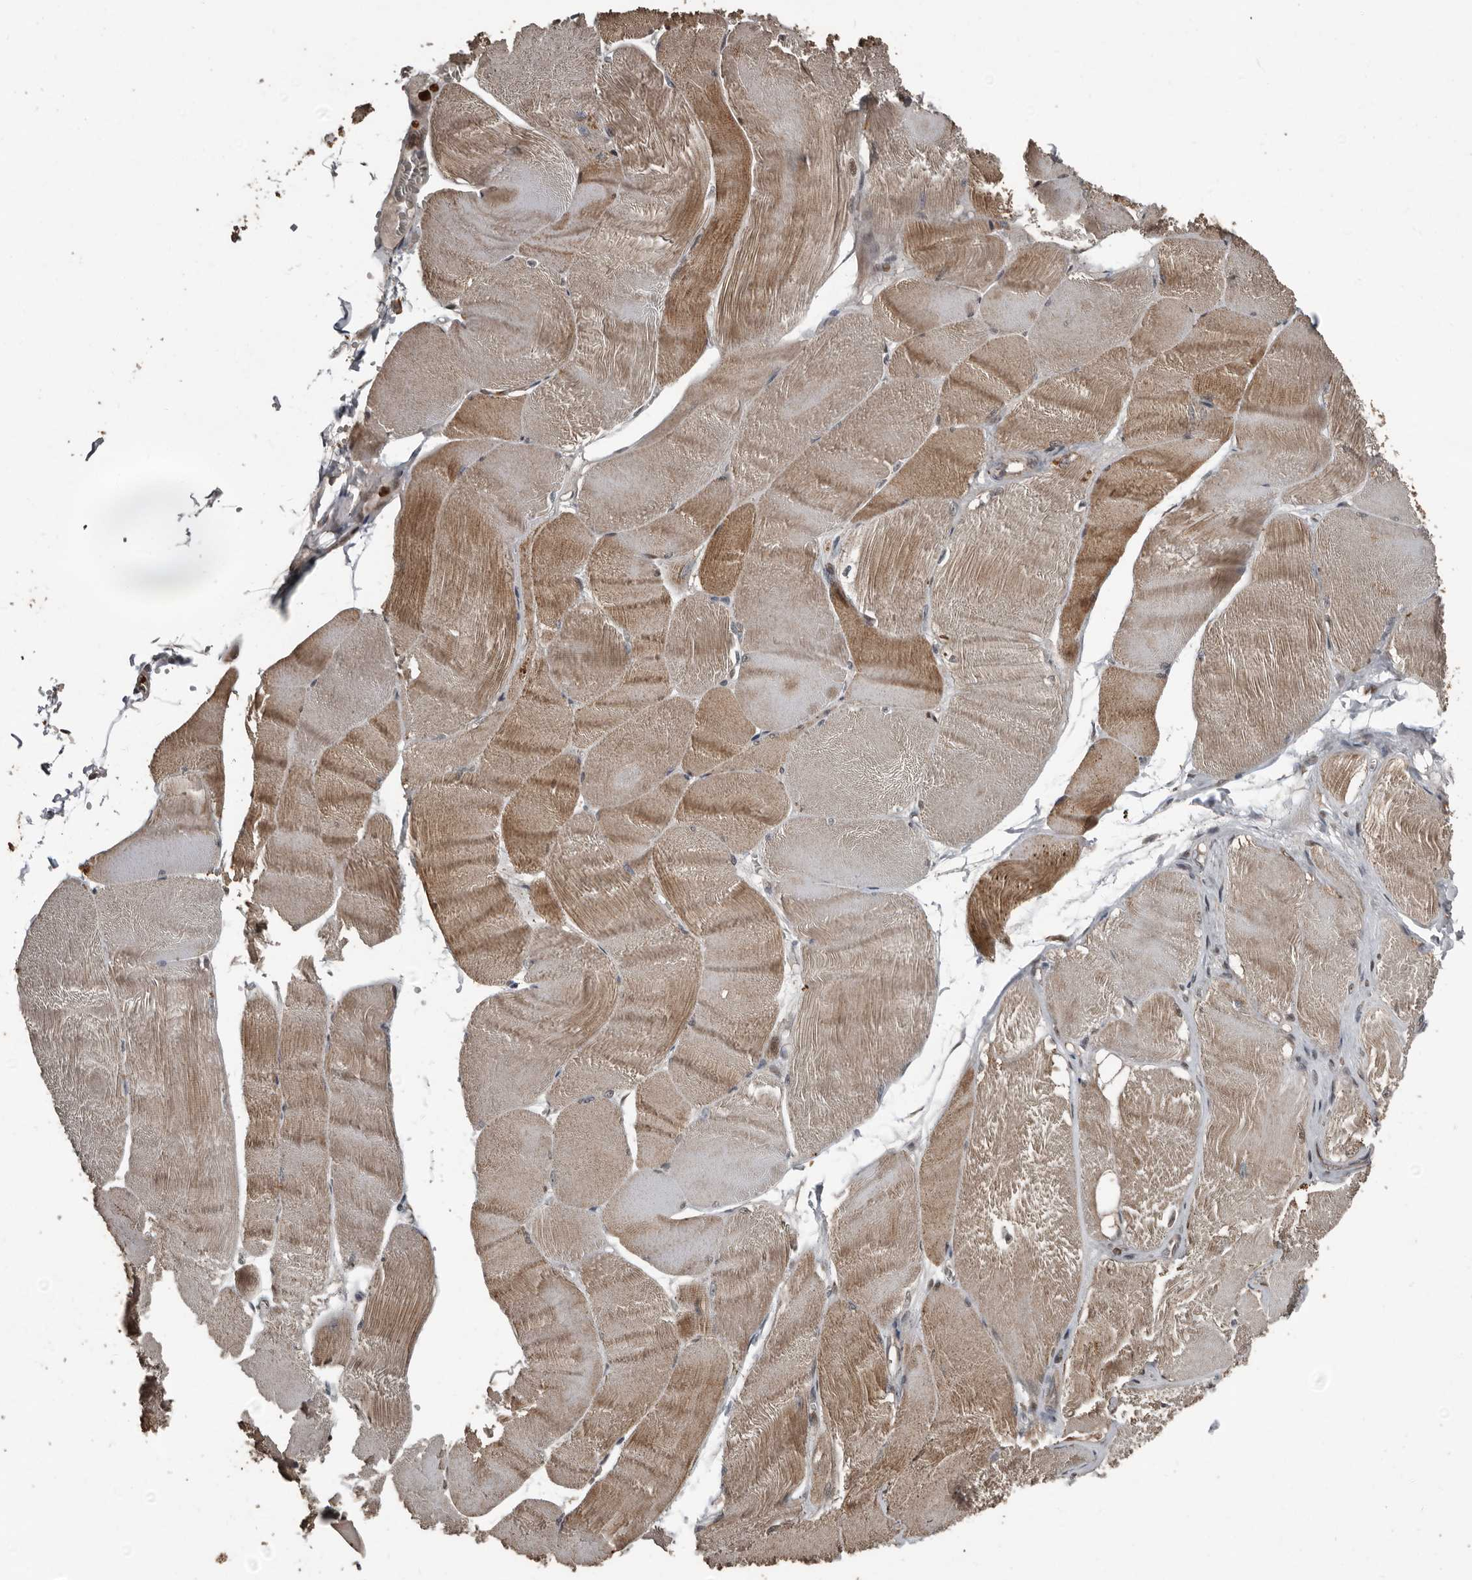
{"staining": {"intensity": "moderate", "quantity": "25%-75%", "location": "cytoplasmic/membranous"}, "tissue": "skeletal muscle", "cell_type": "Myocytes", "image_type": "normal", "snomed": [{"axis": "morphology", "description": "Normal tissue, NOS"}, {"axis": "morphology", "description": "Basal cell carcinoma"}, {"axis": "topography", "description": "Skeletal muscle"}], "caption": "Brown immunohistochemical staining in unremarkable human skeletal muscle exhibits moderate cytoplasmic/membranous staining in about 25%-75% of myocytes.", "gene": "FSBP", "patient": {"sex": "female", "age": 64}}